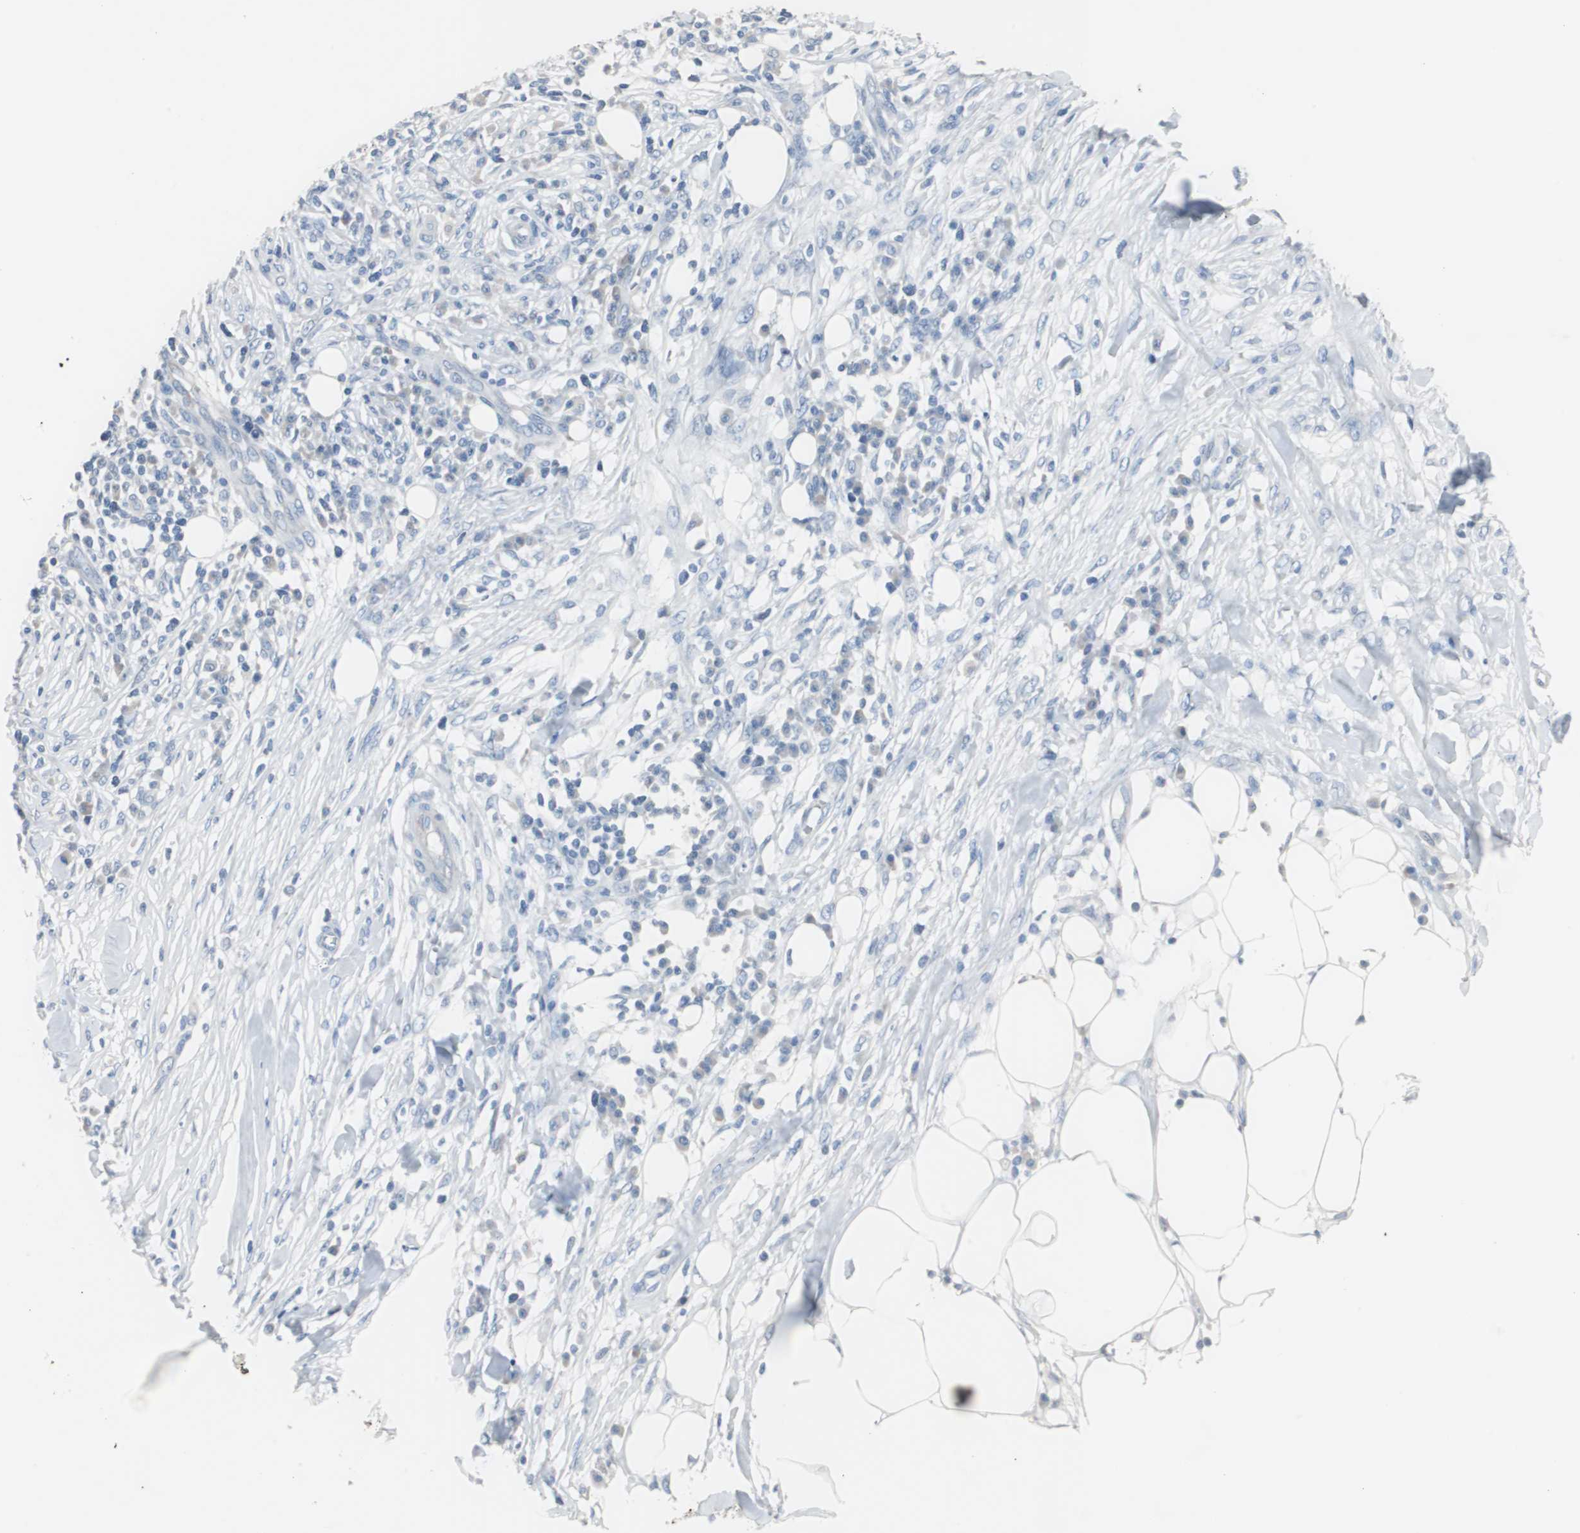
{"staining": {"intensity": "negative", "quantity": "none", "location": "none"}, "tissue": "skin cancer", "cell_type": "Tumor cells", "image_type": "cancer", "snomed": [{"axis": "morphology", "description": "Squamous cell carcinoma, NOS"}, {"axis": "topography", "description": "Skin"}], "caption": "Immunohistochemistry histopathology image of squamous cell carcinoma (skin) stained for a protein (brown), which exhibits no staining in tumor cells. (DAB (3,3'-diaminobenzidine) immunohistochemistry (IHC) visualized using brightfield microscopy, high magnification).", "gene": "S100A7", "patient": {"sex": "male", "age": 24}}